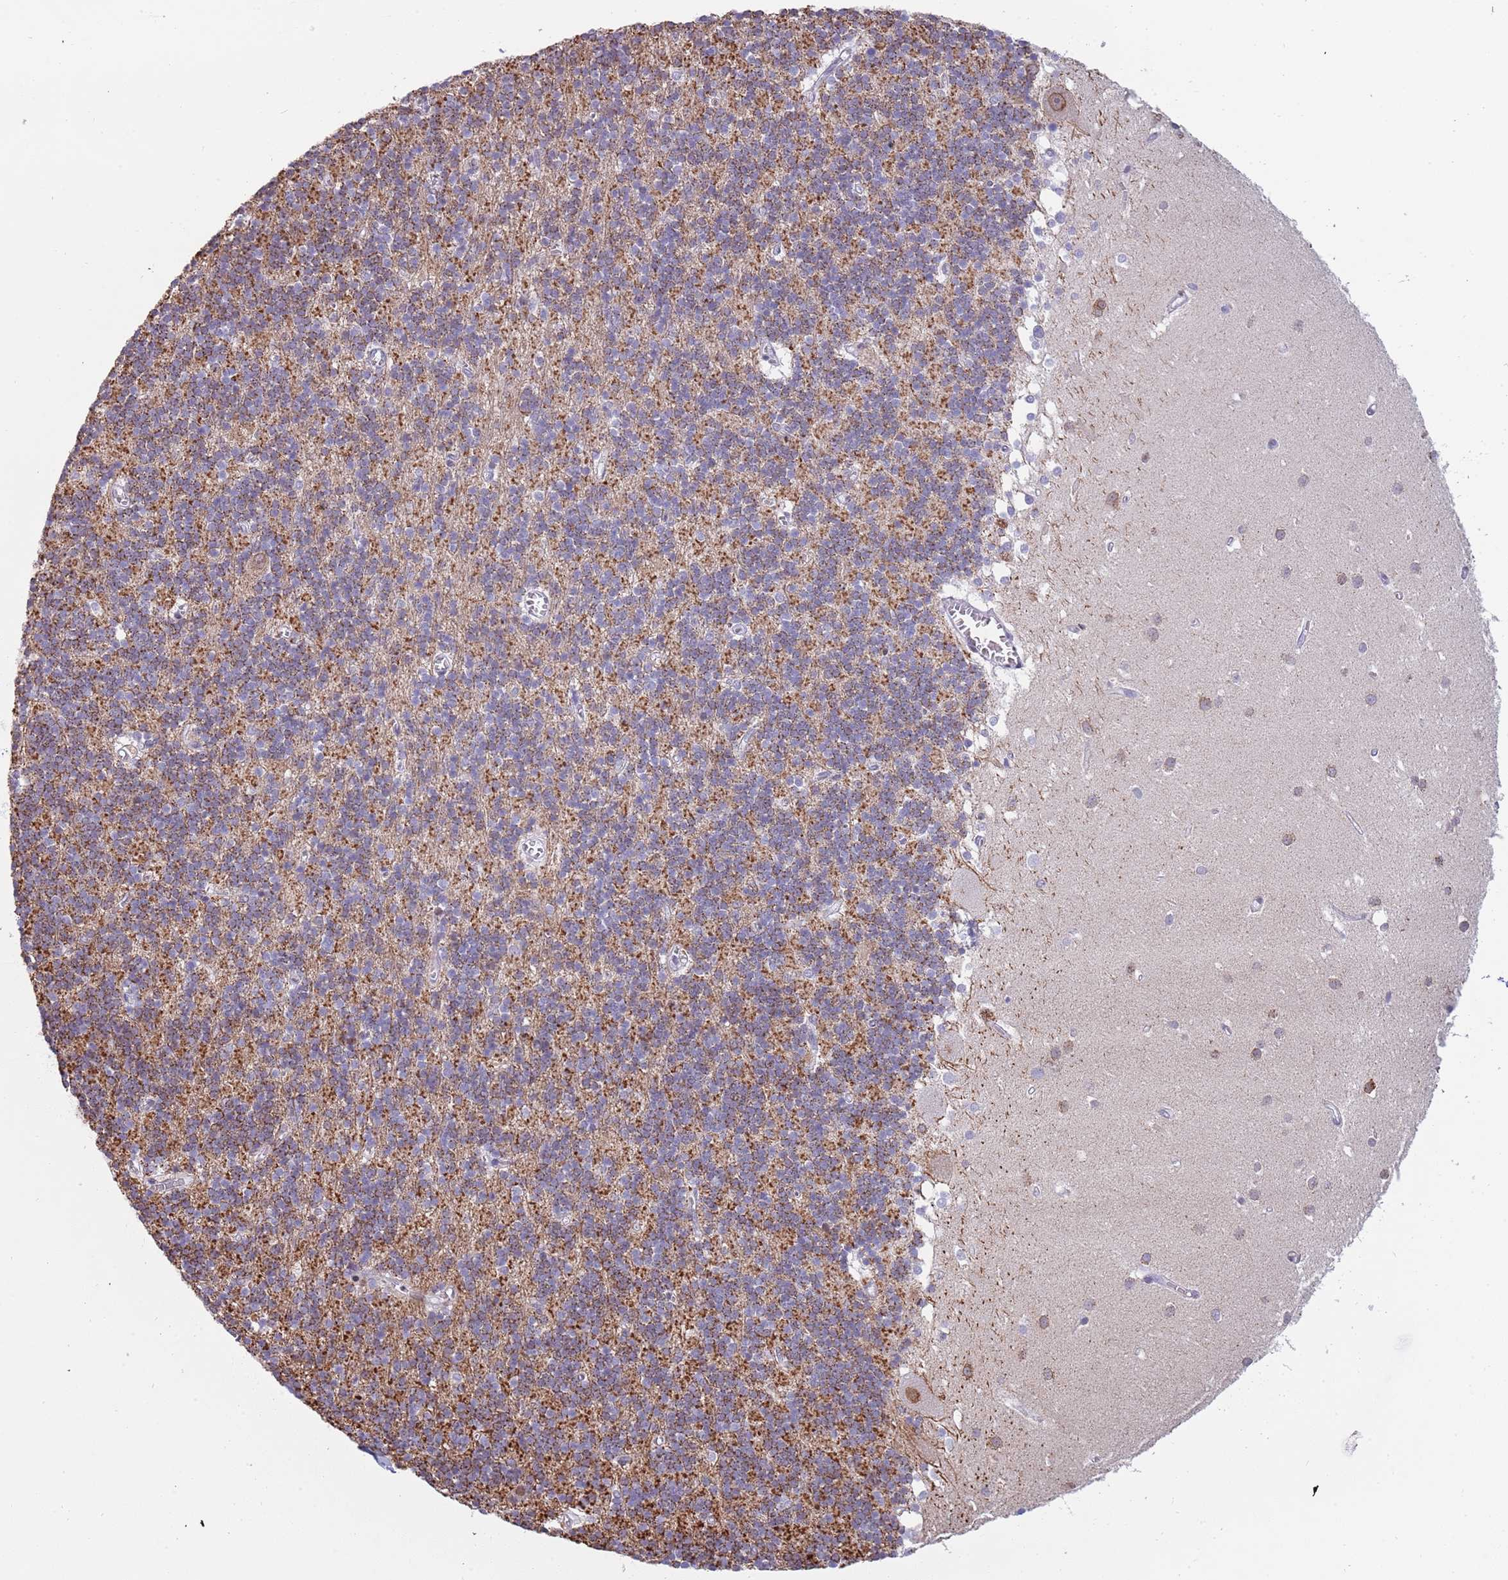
{"staining": {"intensity": "moderate", "quantity": "<25%", "location": "cytoplasmic/membranous"}, "tissue": "cerebellum", "cell_type": "Cells in granular layer", "image_type": "normal", "snomed": [{"axis": "morphology", "description": "Normal tissue, NOS"}, {"axis": "topography", "description": "Cerebellum"}], "caption": "Protein expression analysis of normal cerebellum displays moderate cytoplasmic/membranous expression in about <25% of cells in granular layer.", "gene": "KLHDC2", "patient": {"sex": "male", "age": 54}}